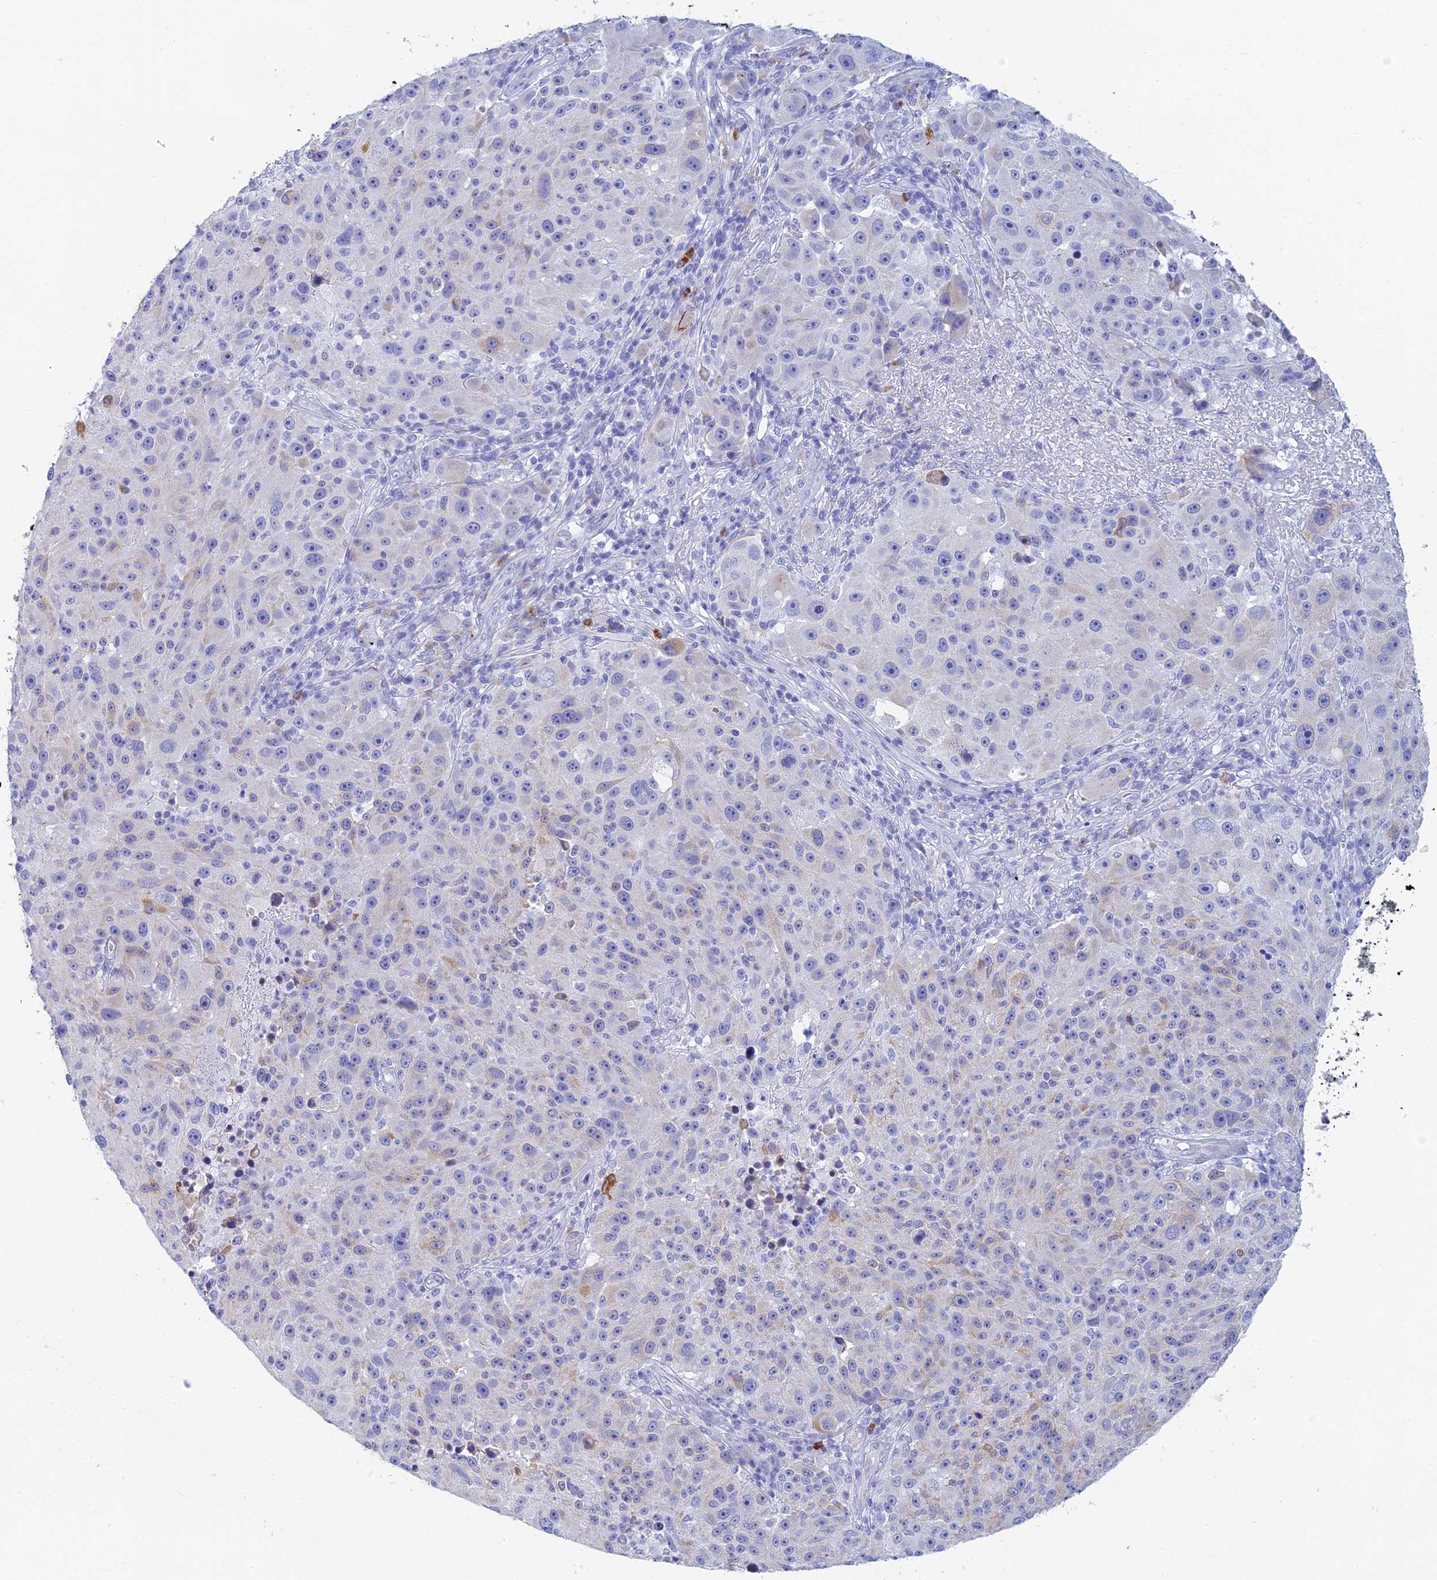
{"staining": {"intensity": "weak", "quantity": "<25%", "location": "cytoplasmic/membranous"}, "tissue": "melanoma", "cell_type": "Tumor cells", "image_type": "cancer", "snomed": [{"axis": "morphology", "description": "Malignant melanoma, NOS"}, {"axis": "topography", "description": "Skin"}], "caption": "IHC of melanoma shows no expression in tumor cells.", "gene": "CEP152", "patient": {"sex": "male", "age": 53}}